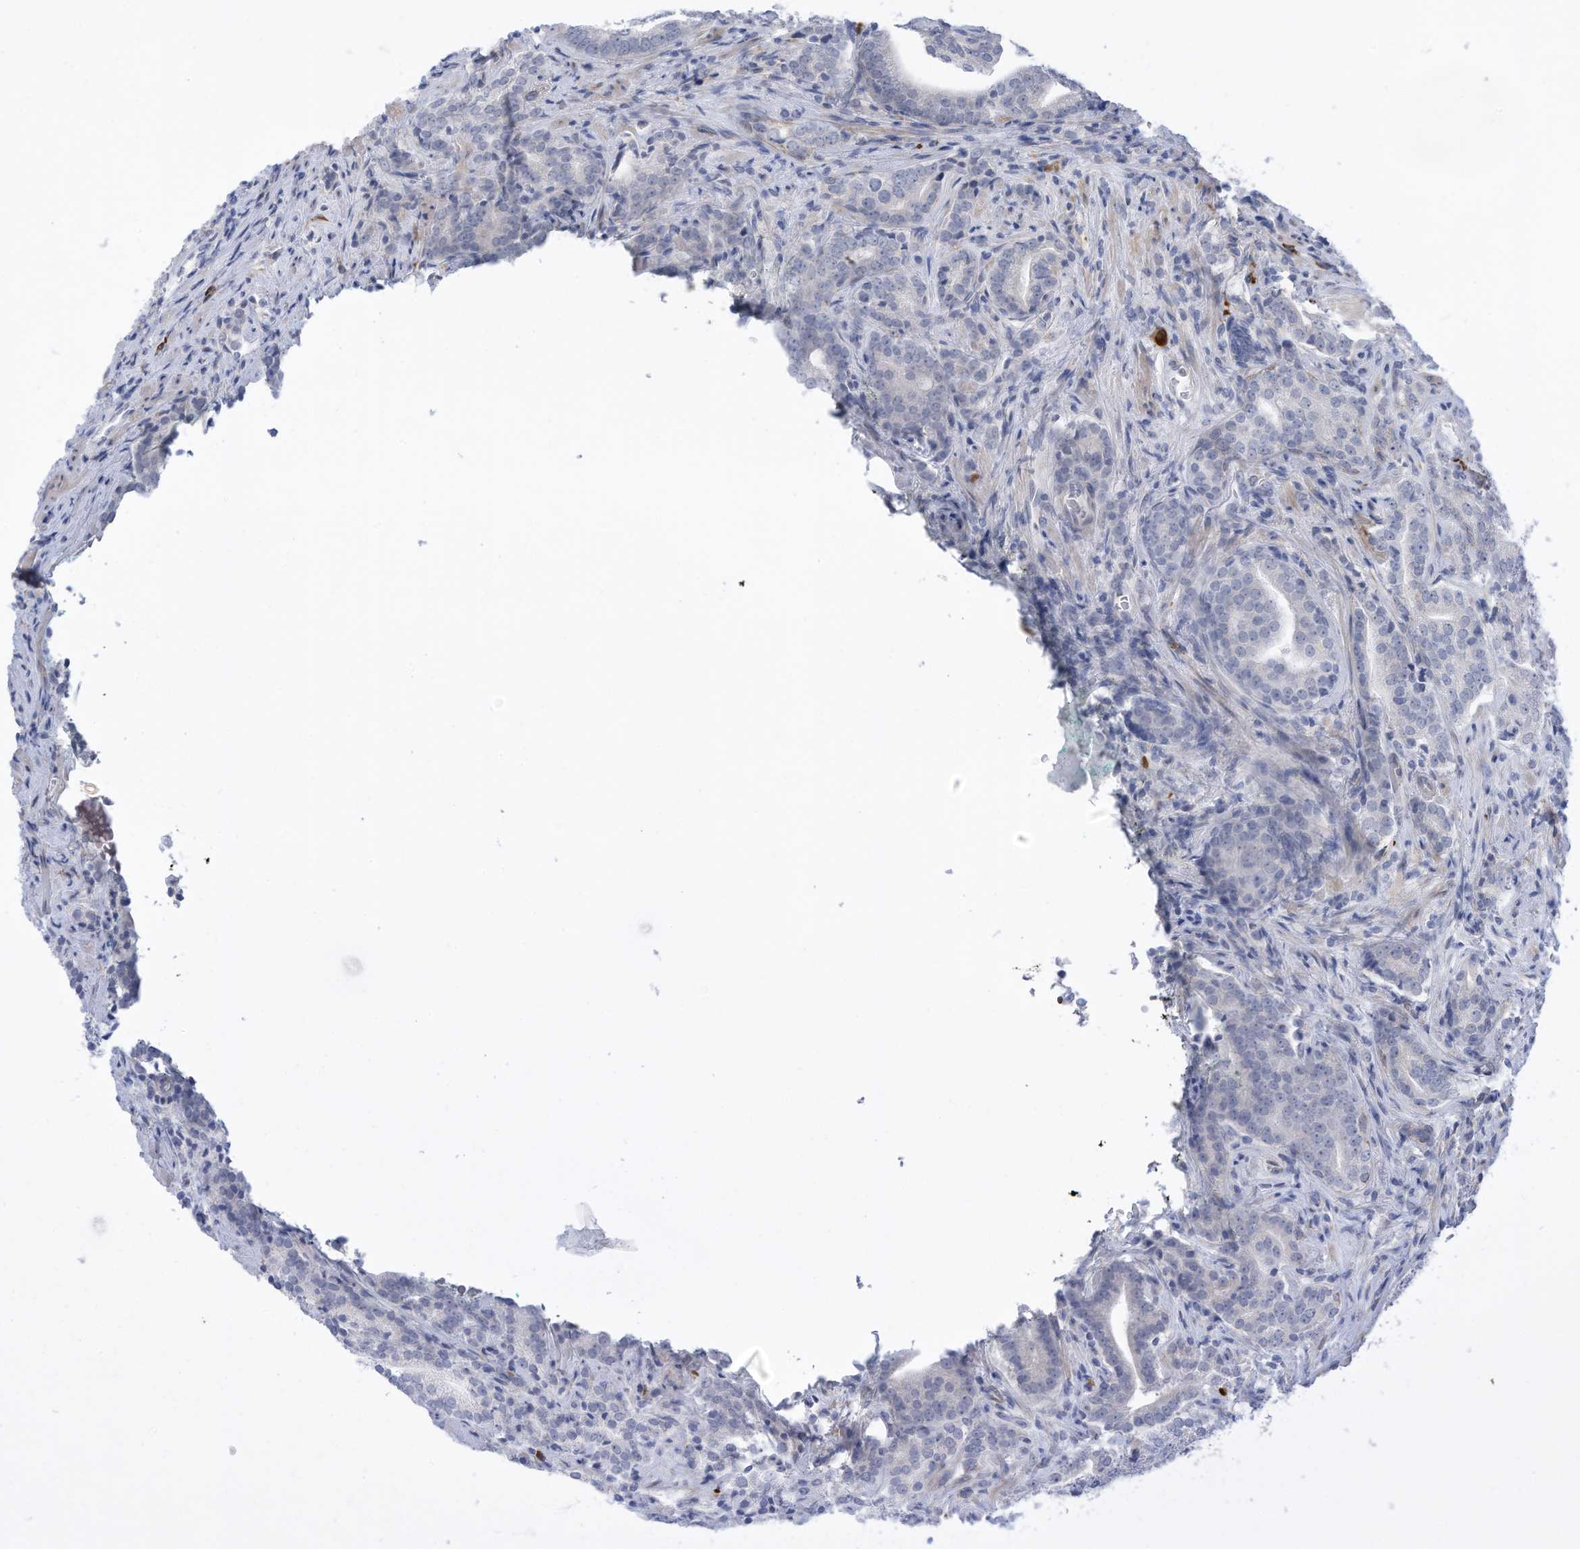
{"staining": {"intensity": "negative", "quantity": "none", "location": "none"}, "tissue": "prostate cancer", "cell_type": "Tumor cells", "image_type": "cancer", "snomed": [{"axis": "morphology", "description": "Adenocarcinoma, High grade"}, {"axis": "topography", "description": "Prostate"}], "caption": "Immunohistochemistry (IHC) image of adenocarcinoma (high-grade) (prostate) stained for a protein (brown), which exhibits no positivity in tumor cells.", "gene": "ZNF292", "patient": {"sex": "male", "age": 57}}